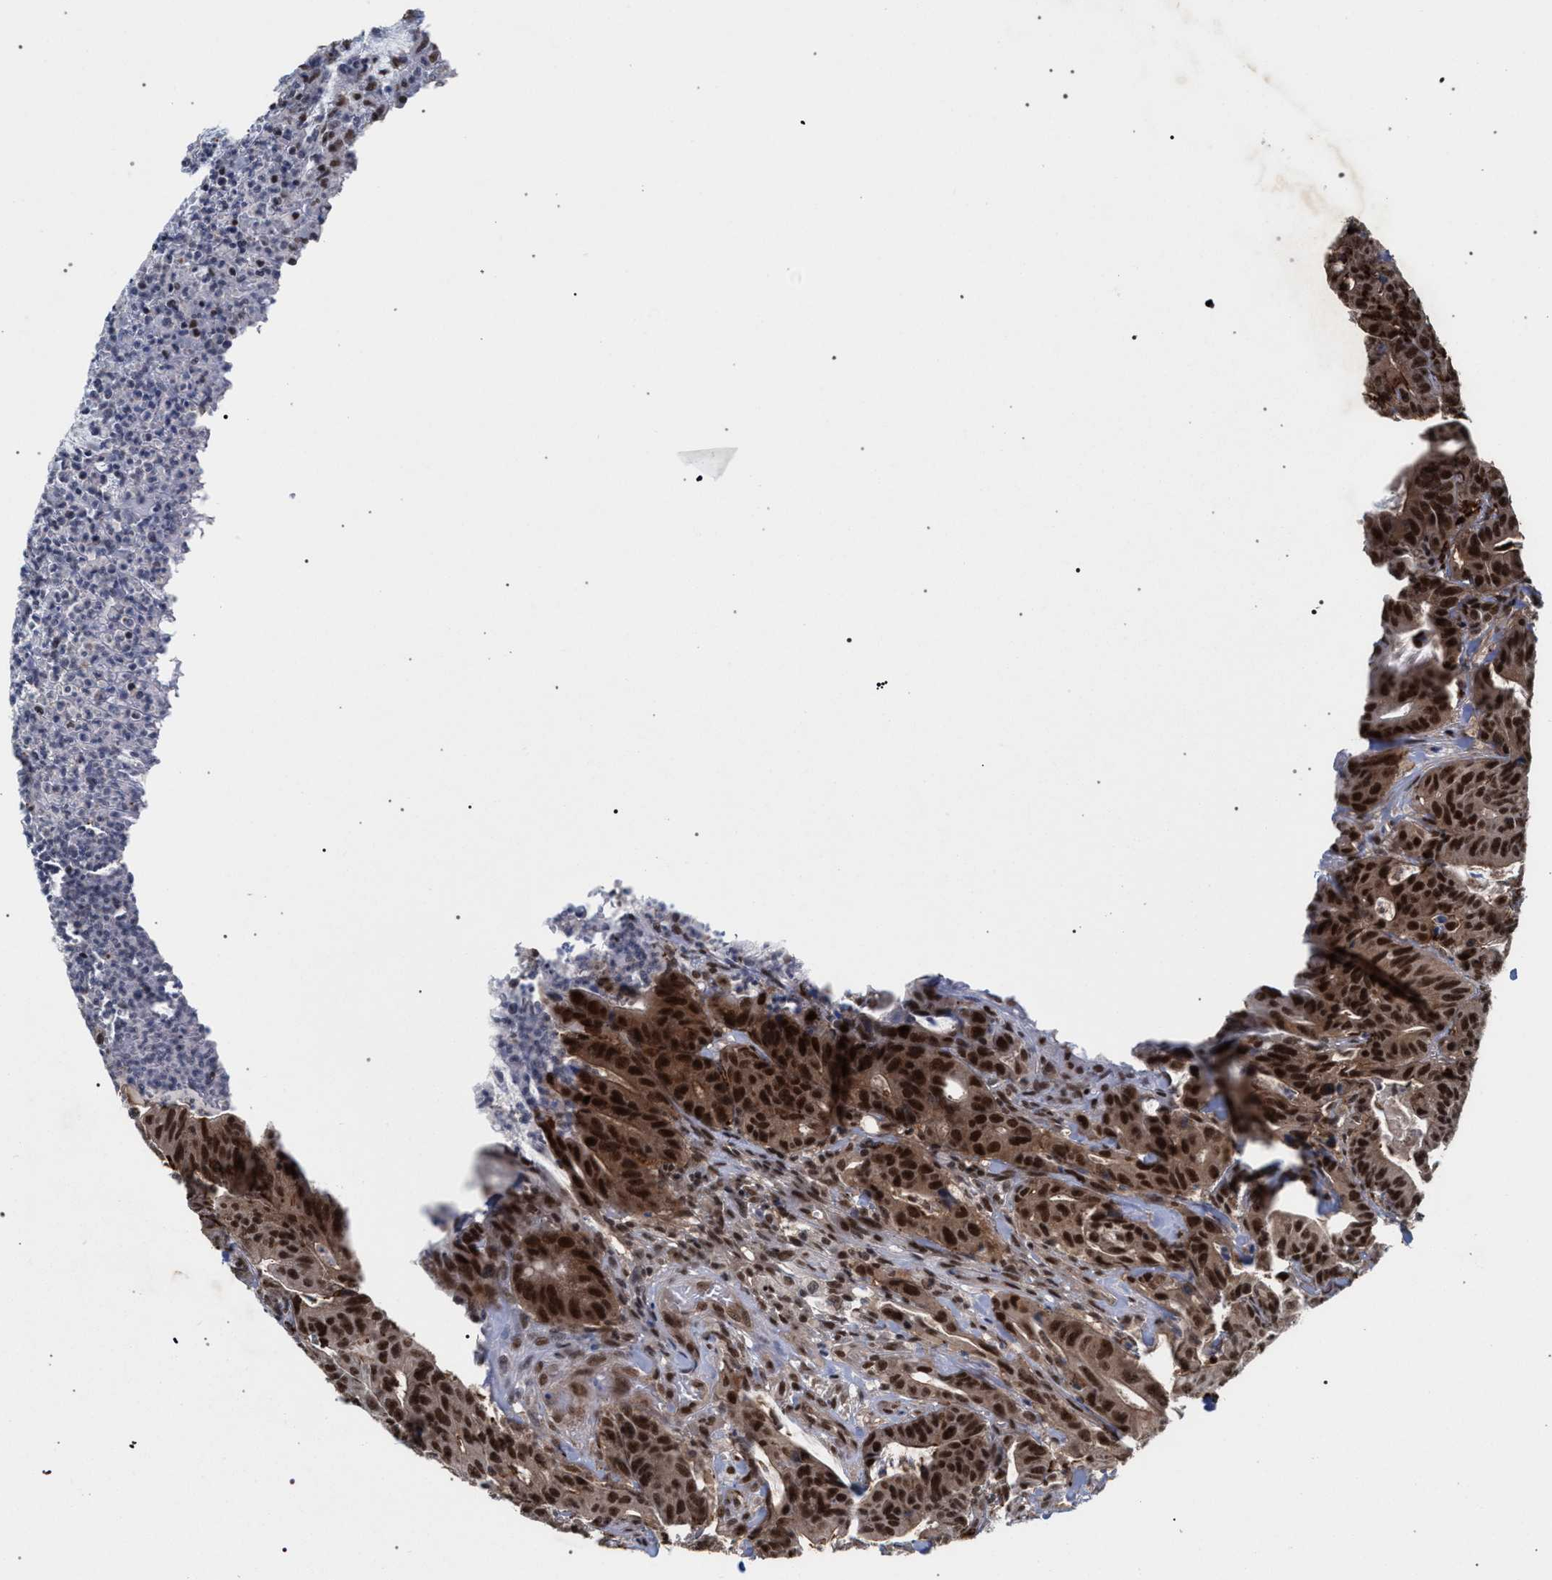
{"staining": {"intensity": "strong", "quantity": ">75%", "location": "nuclear"}, "tissue": "colorectal cancer", "cell_type": "Tumor cells", "image_type": "cancer", "snomed": [{"axis": "morphology", "description": "Adenocarcinoma, NOS"}, {"axis": "topography", "description": "Colon"}], "caption": "Strong nuclear protein expression is seen in approximately >75% of tumor cells in colorectal cancer (adenocarcinoma).", "gene": "SCAF4", "patient": {"sex": "male", "age": 45}}